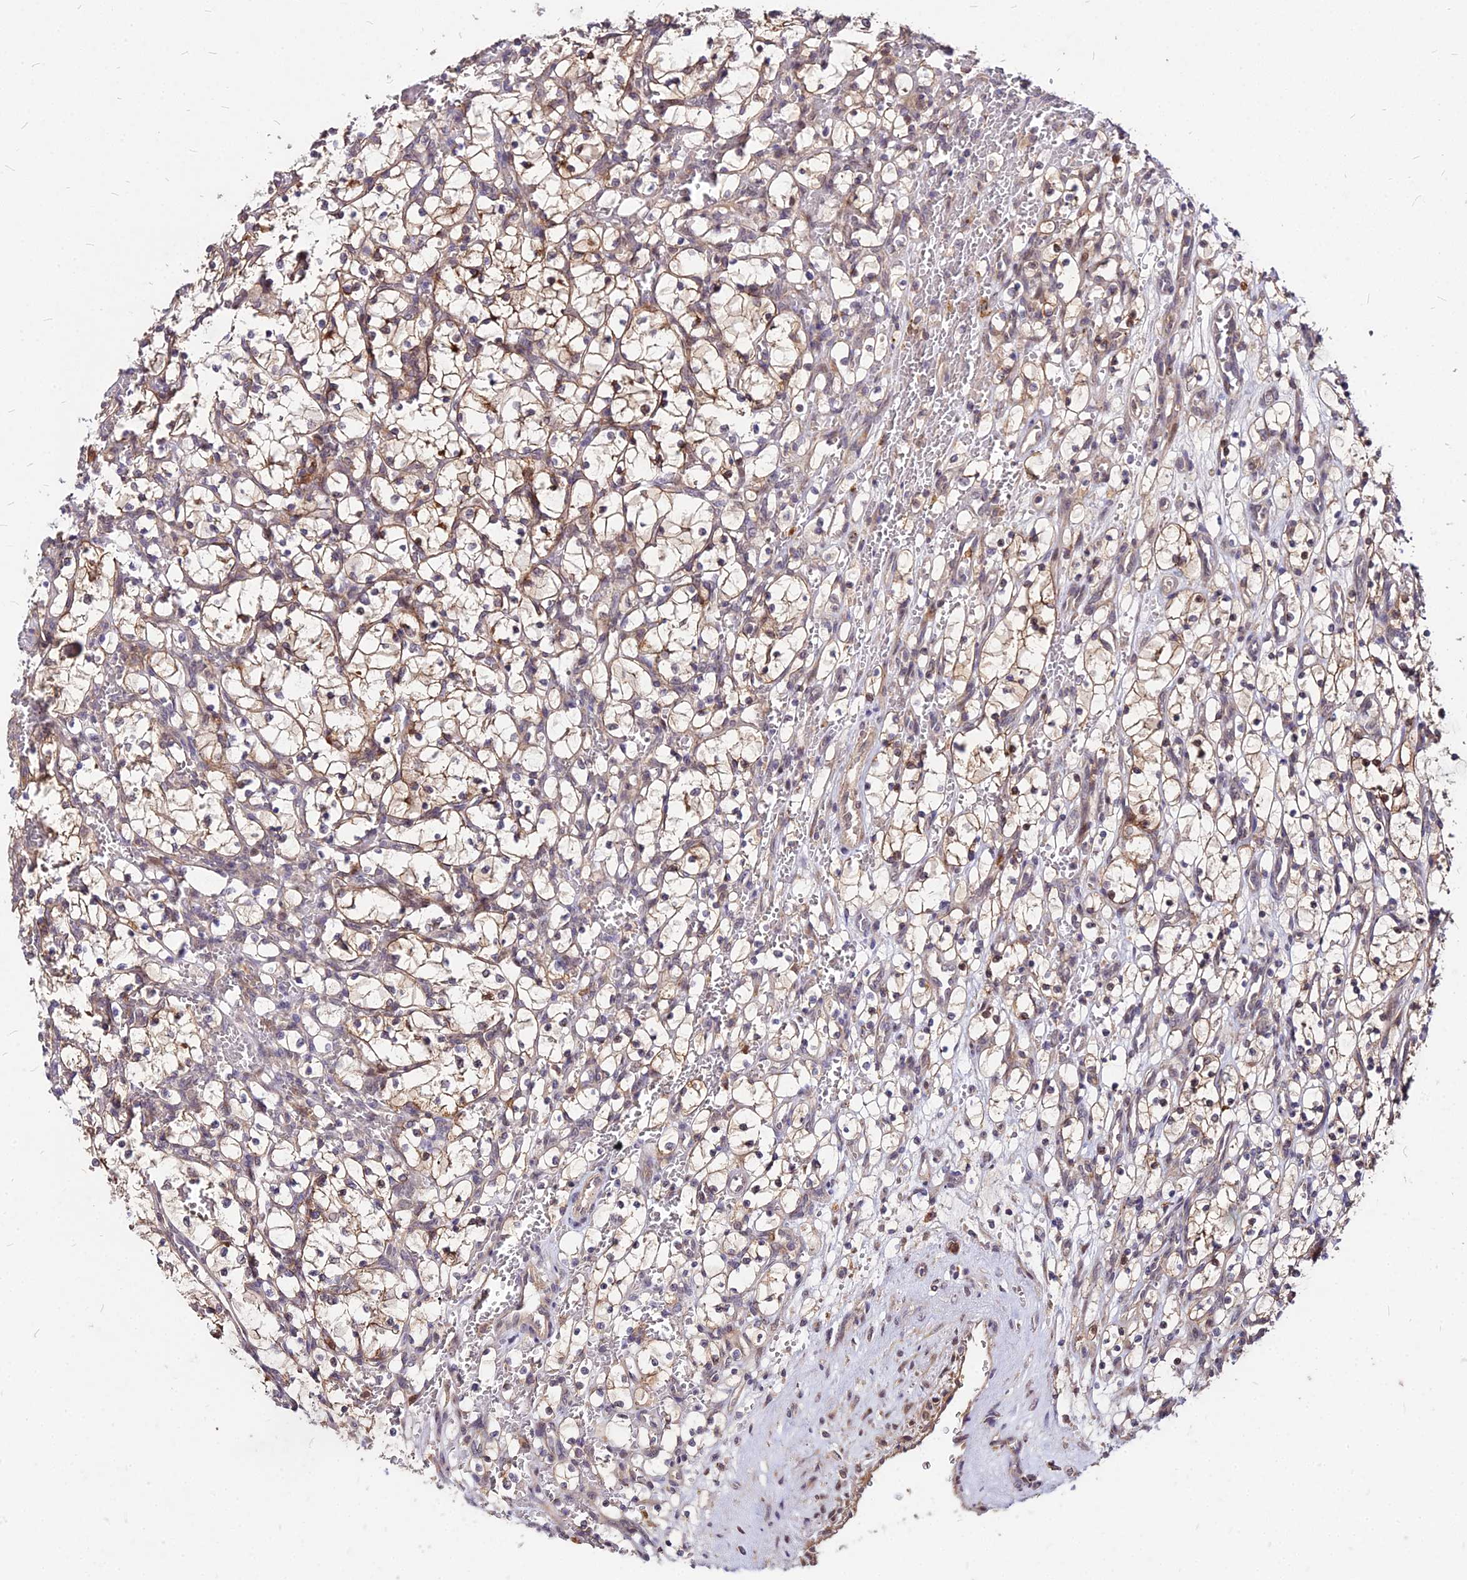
{"staining": {"intensity": "moderate", "quantity": ">75%", "location": "cytoplasmic/membranous"}, "tissue": "renal cancer", "cell_type": "Tumor cells", "image_type": "cancer", "snomed": [{"axis": "morphology", "description": "Adenocarcinoma, NOS"}, {"axis": "topography", "description": "Kidney"}], "caption": "High-power microscopy captured an immunohistochemistry (IHC) histopathology image of adenocarcinoma (renal), revealing moderate cytoplasmic/membranous positivity in about >75% of tumor cells.", "gene": "APBA3", "patient": {"sex": "female", "age": 69}}